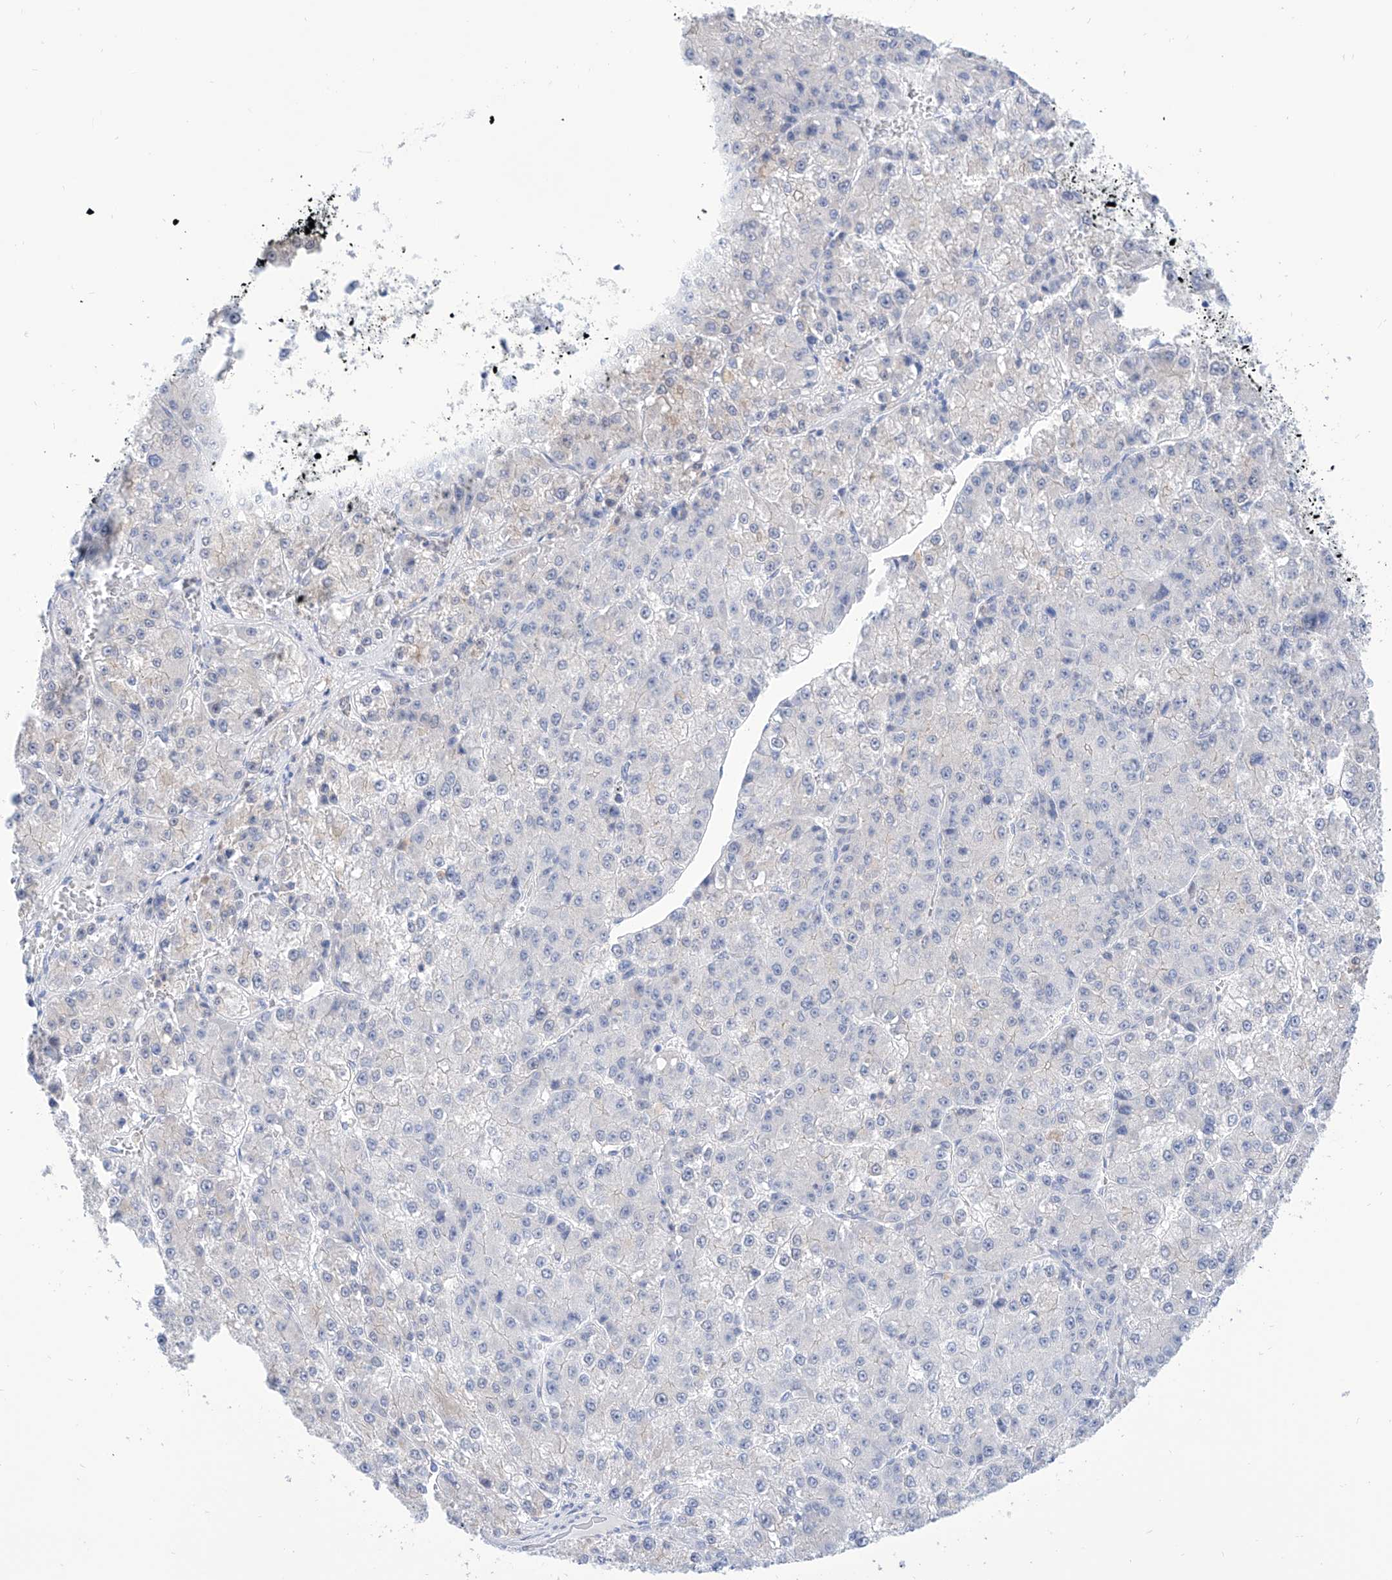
{"staining": {"intensity": "negative", "quantity": "none", "location": "none"}, "tissue": "liver cancer", "cell_type": "Tumor cells", "image_type": "cancer", "snomed": [{"axis": "morphology", "description": "Carcinoma, Hepatocellular, NOS"}, {"axis": "topography", "description": "Liver"}], "caption": "Immunohistochemical staining of human liver cancer (hepatocellular carcinoma) shows no significant staining in tumor cells.", "gene": "PDXK", "patient": {"sex": "female", "age": 73}}